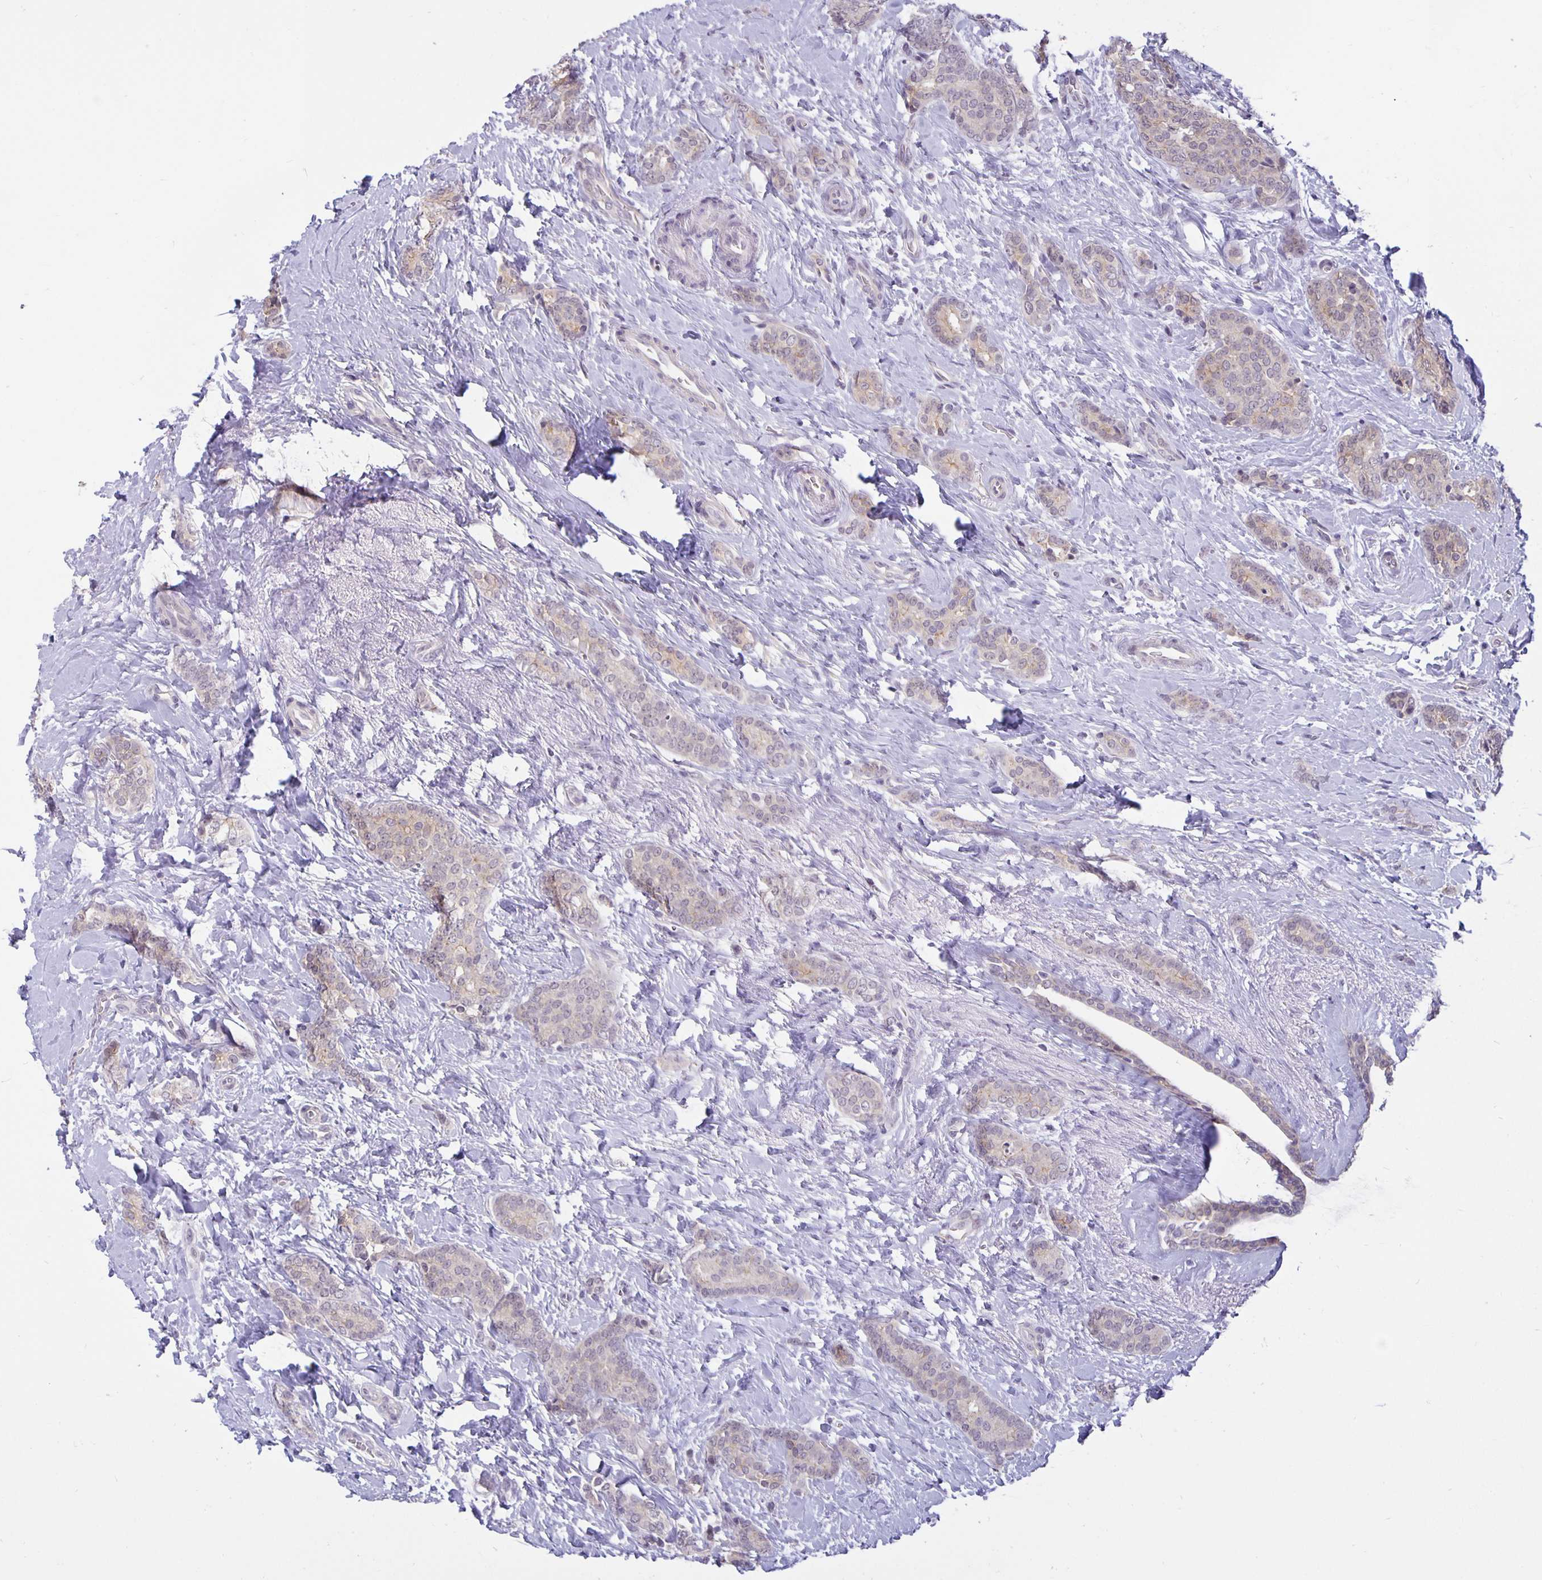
{"staining": {"intensity": "negative", "quantity": "none", "location": "none"}, "tissue": "breast cancer", "cell_type": "Tumor cells", "image_type": "cancer", "snomed": [{"axis": "morphology", "description": "Normal tissue, NOS"}, {"axis": "morphology", "description": "Duct carcinoma"}, {"axis": "topography", "description": "Breast"}], "caption": "A photomicrograph of human breast cancer is negative for staining in tumor cells.", "gene": "ARVCF", "patient": {"sex": "female", "age": 77}}